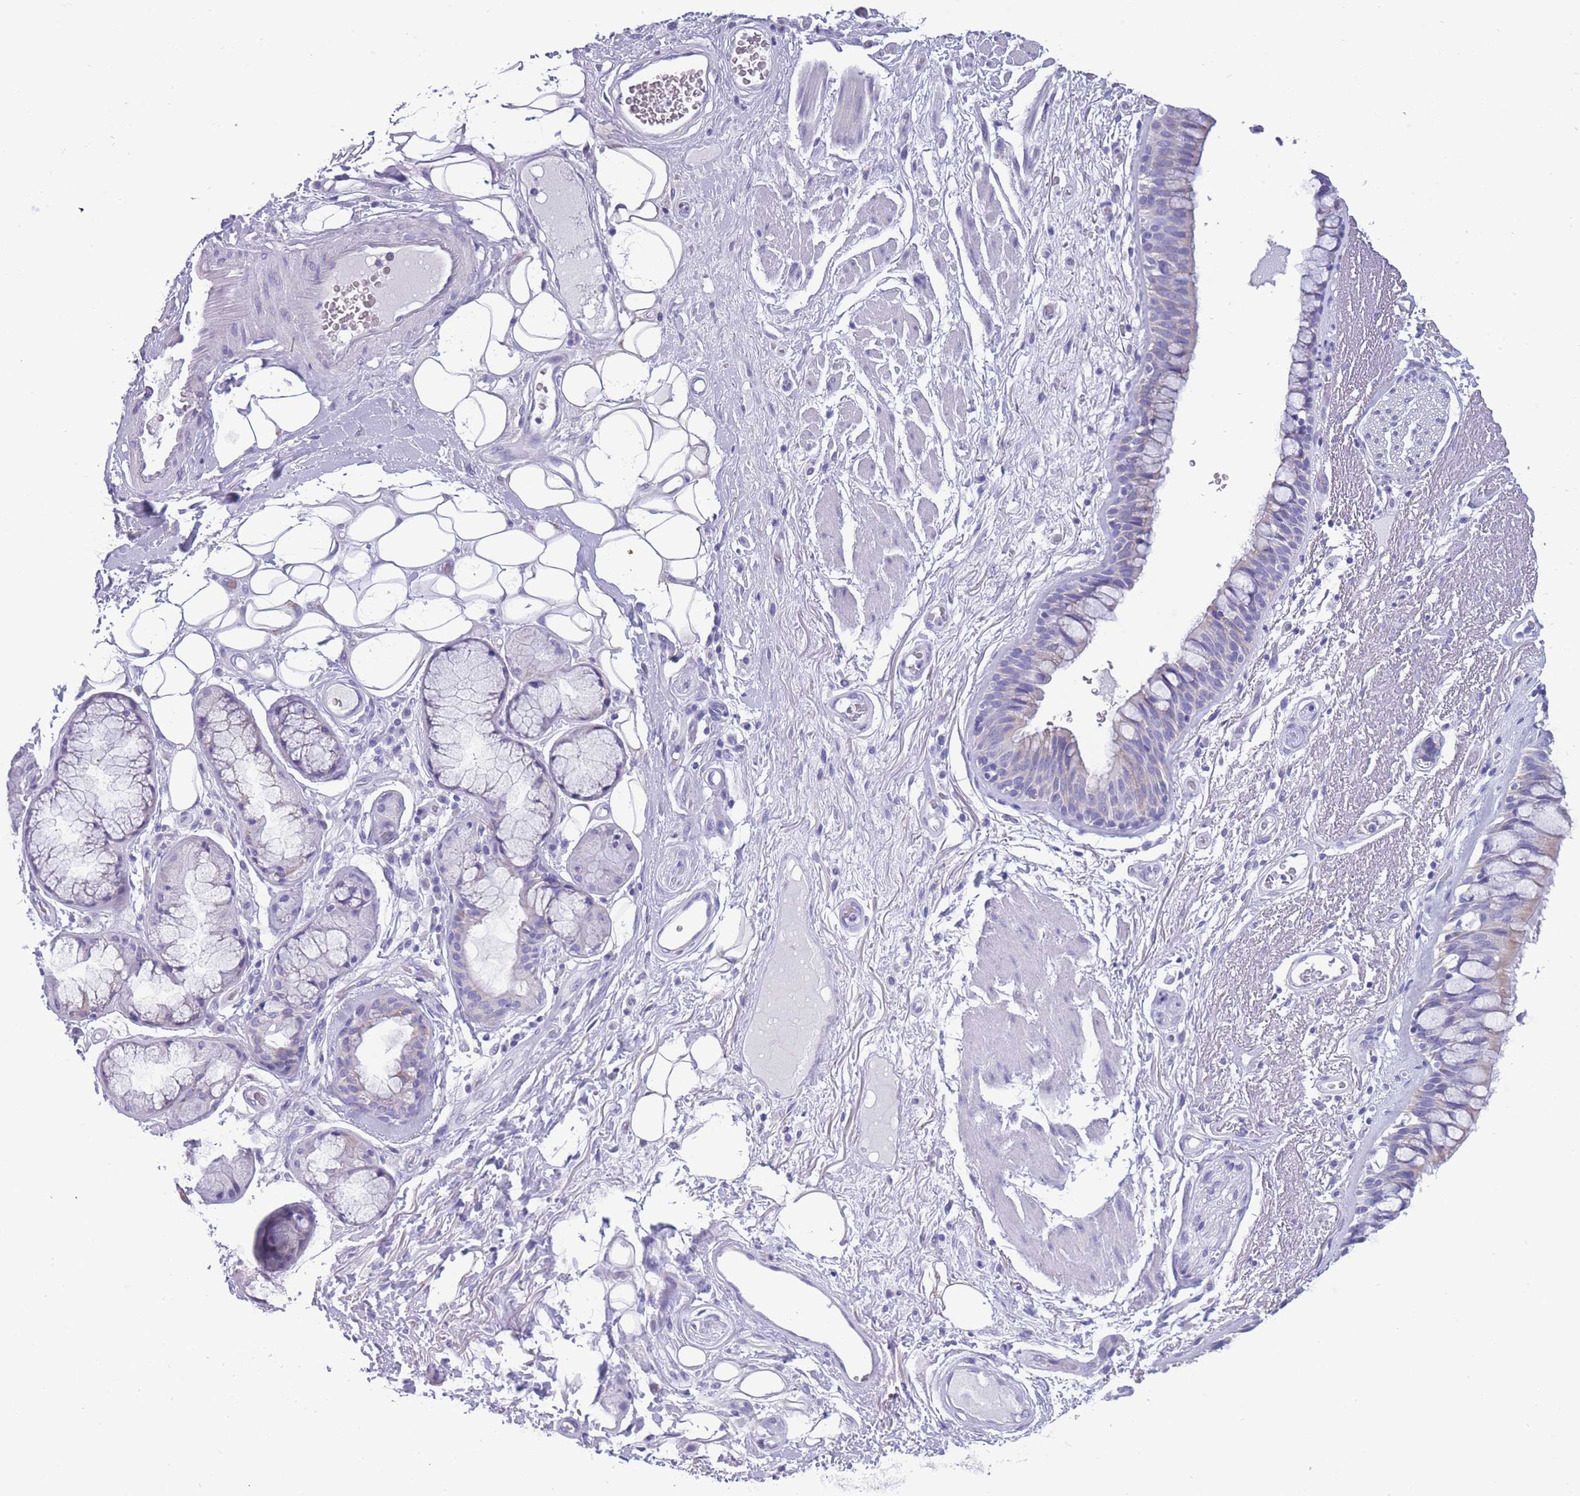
{"staining": {"intensity": "negative", "quantity": "none", "location": "none"}, "tissue": "bronchus", "cell_type": "Respiratory epithelial cells", "image_type": "normal", "snomed": [{"axis": "morphology", "description": "Normal tissue, NOS"}, {"axis": "morphology", "description": "Squamous cell carcinoma, NOS"}, {"axis": "topography", "description": "Lymph node"}, {"axis": "topography", "description": "Bronchus"}, {"axis": "topography", "description": "Lung"}], "caption": "Unremarkable bronchus was stained to show a protein in brown. There is no significant expression in respiratory epithelial cells.", "gene": "INTS2", "patient": {"sex": "male", "age": 66}}